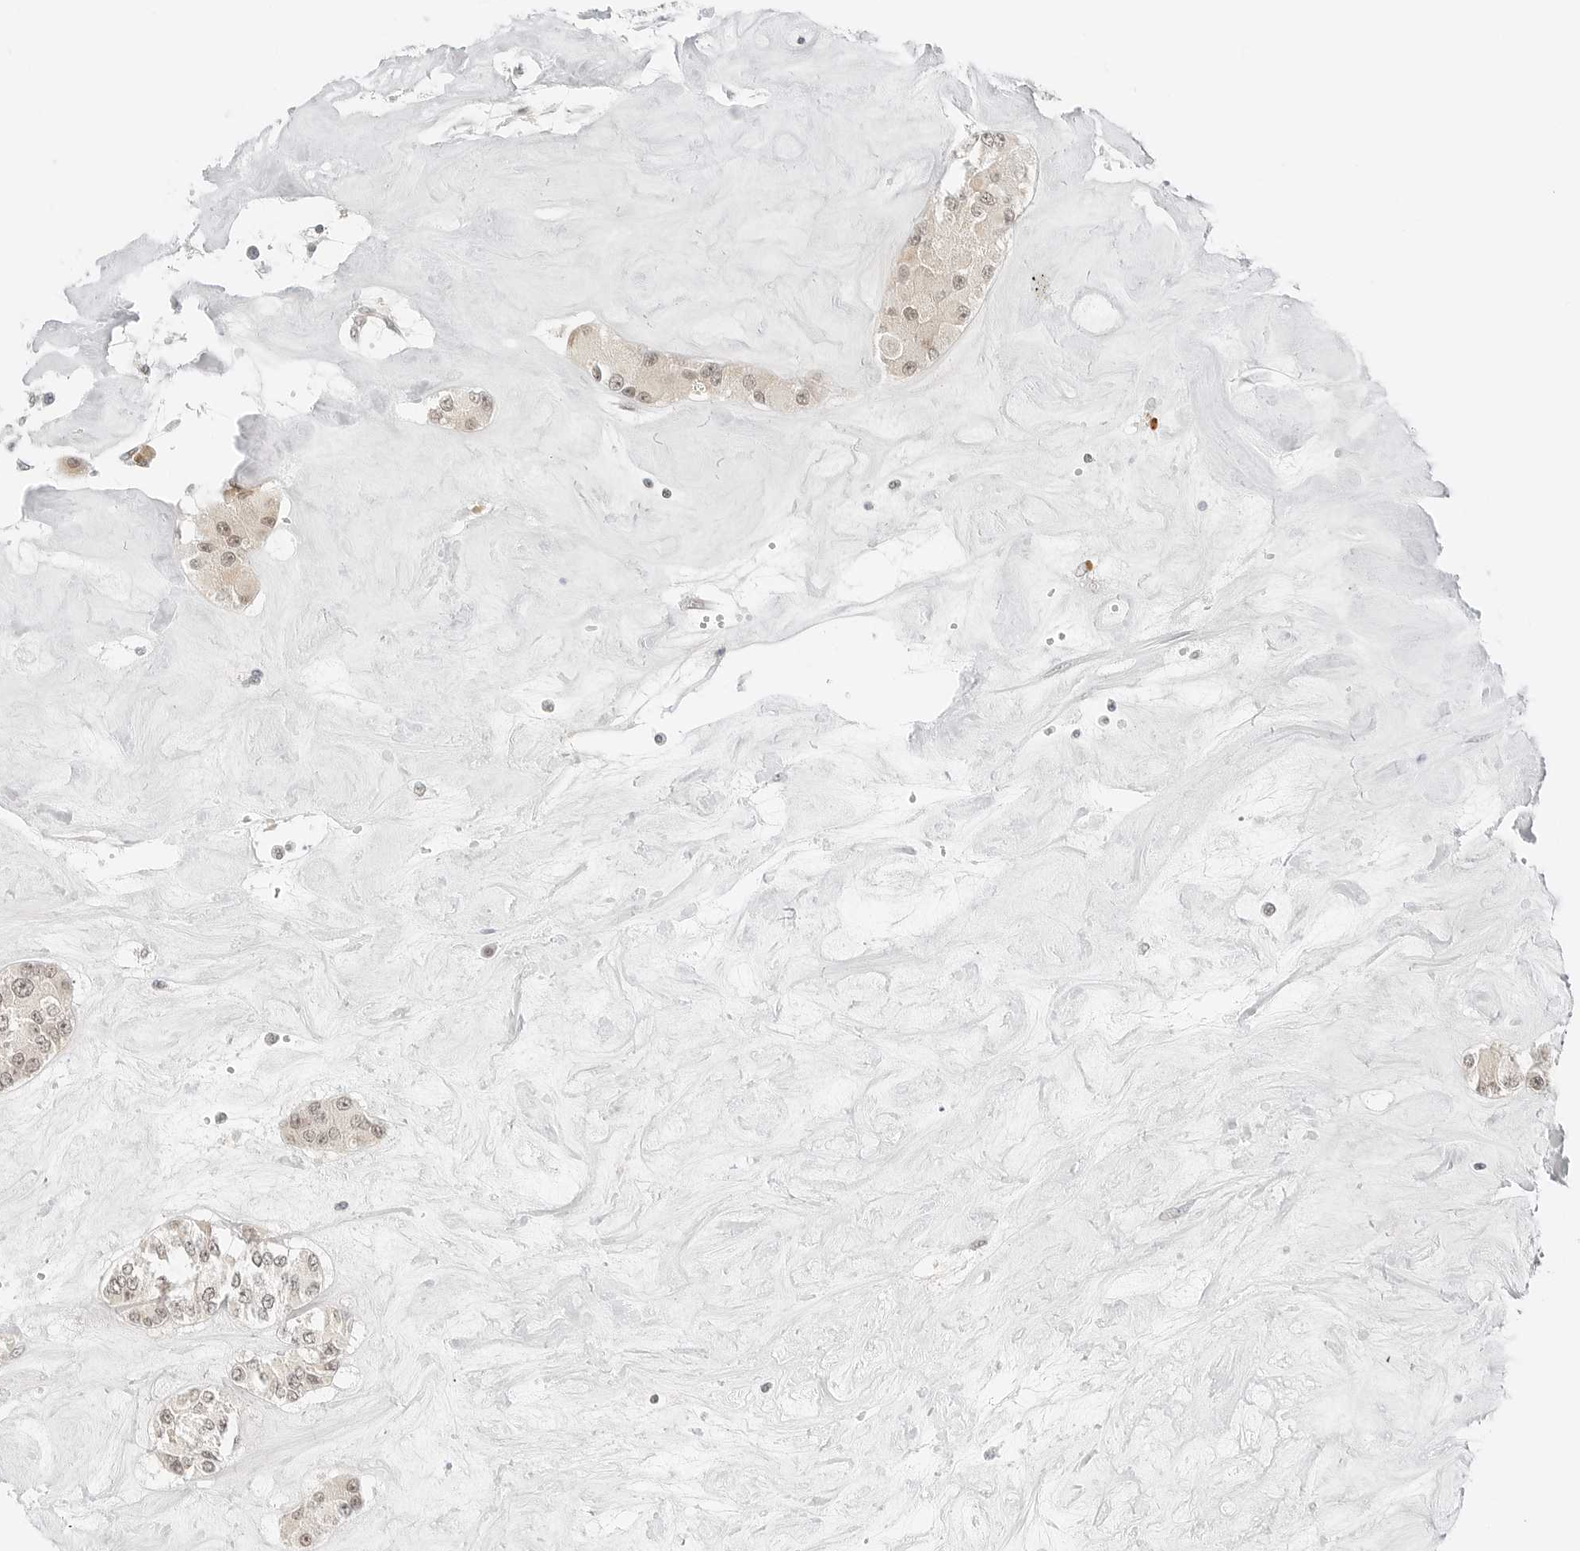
{"staining": {"intensity": "weak", "quantity": ">75%", "location": "cytoplasmic/membranous,nuclear"}, "tissue": "carcinoid", "cell_type": "Tumor cells", "image_type": "cancer", "snomed": [{"axis": "morphology", "description": "Carcinoid, malignant, NOS"}, {"axis": "topography", "description": "Pancreas"}], "caption": "Protein staining shows weak cytoplasmic/membranous and nuclear expression in approximately >75% of tumor cells in carcinoid.", "gene": "NEO1", "patient": {"sex": "male", "age": 41}}